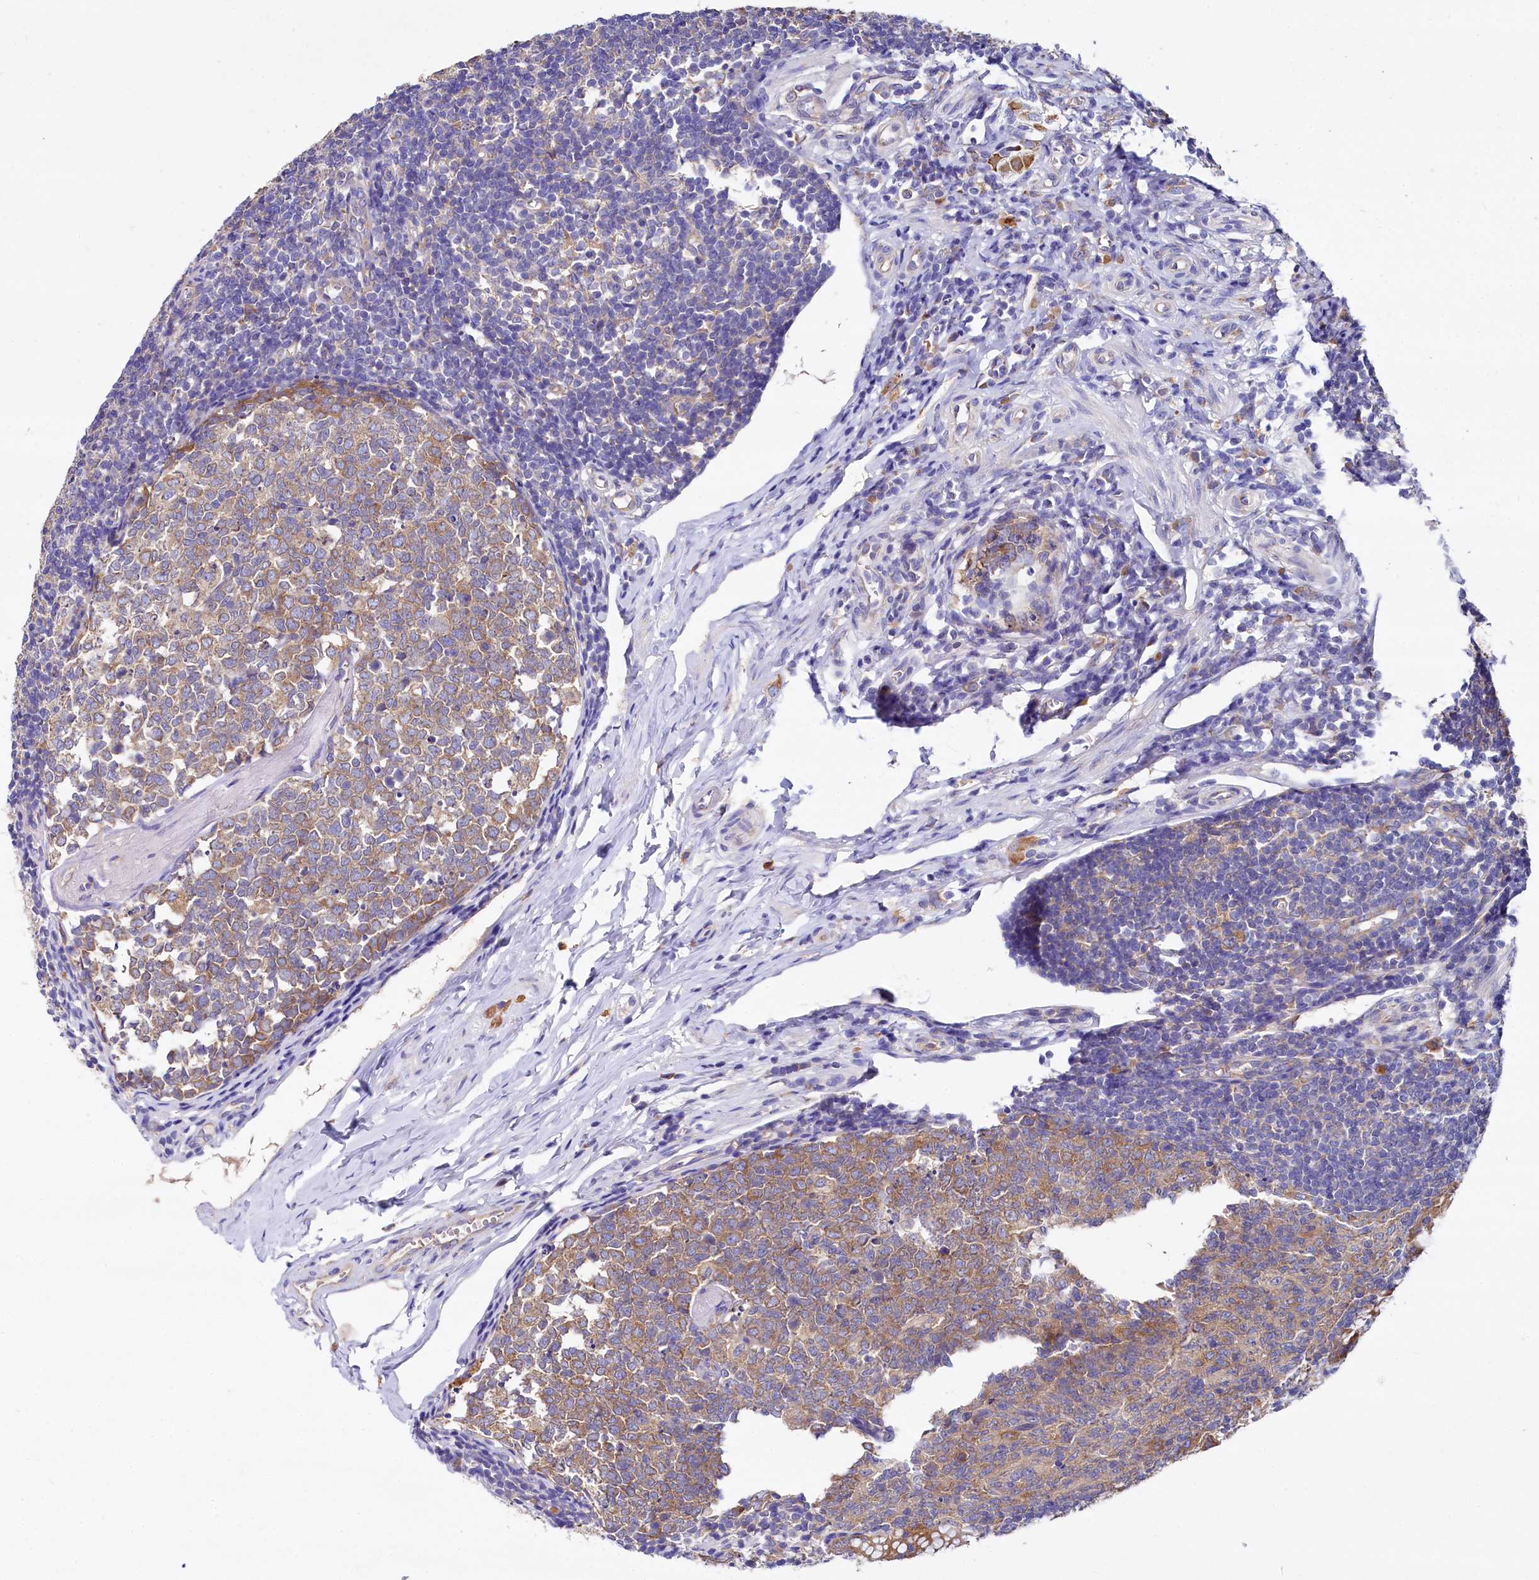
{"staining": {"intensity": "moderate", "quantity": ">75%", "location": "cytoplasmic/membranous"}, "tissue": "appendix", "cell_type": "Glandular cells", "image_type": "normal", "snomed": [{"axis": "morphology", "description": "Normal tissue, NOS"}, {"axis": "topography", "description": "Appendix"}], "caption": "Human appendix stained for a protein (brown) displays moderate cytoplasmic/membranous positive expression in approximately >75% of glandular cells.", "gene": "QARS1", "patient": {"sex": "male", "age": 14}}